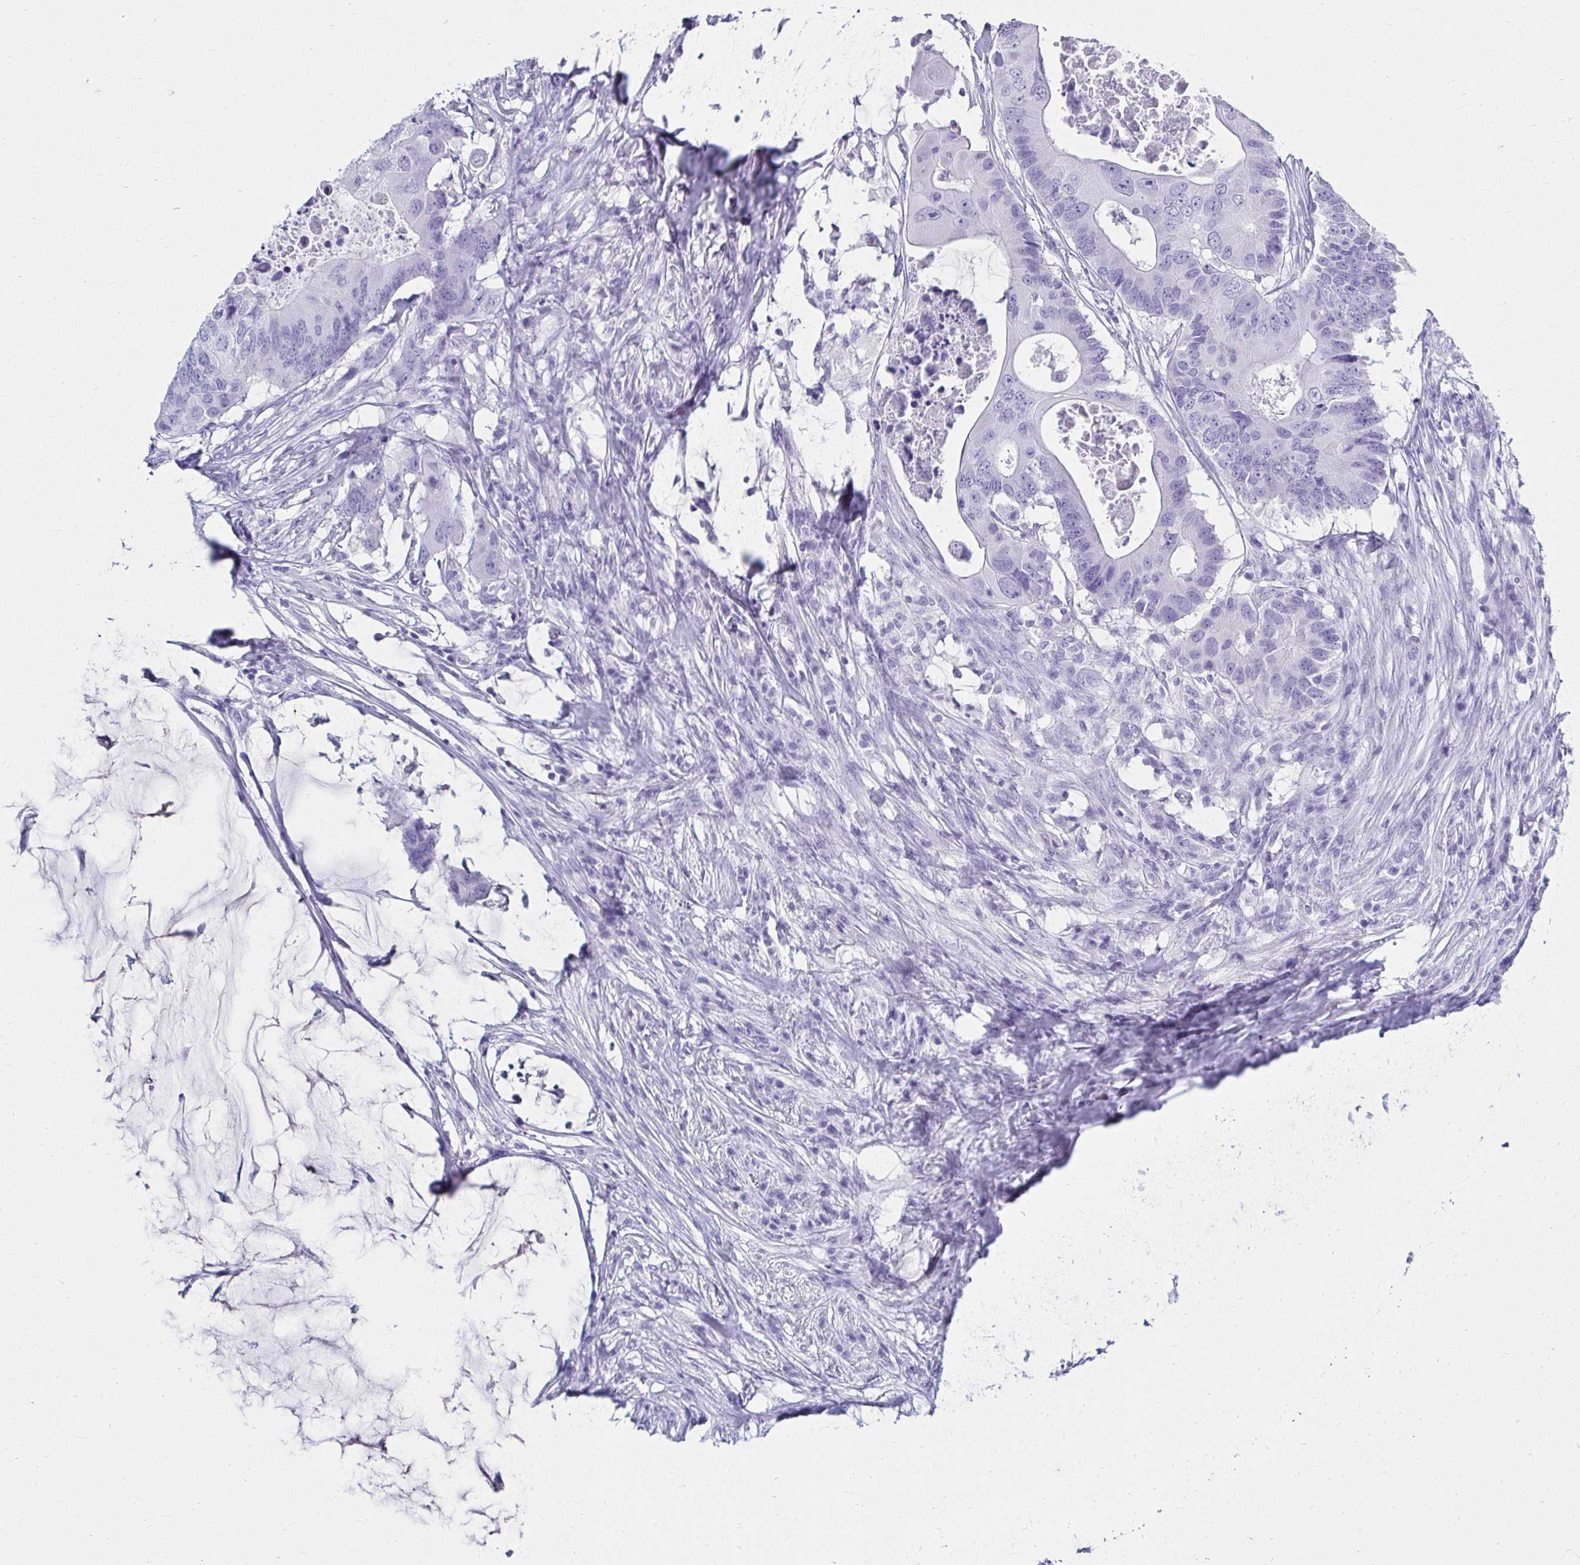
{"staining": {"intensity": "negative", "quantity": "none", "location": "none"}, "tissue": "colorectal cancer", "cell_type": "Tumor cells", "image_type": "cancer", "snomed": [{"axis": "morphology", "description": "Adenocarcinoma, NOS"}, {"axis": "topography", "description": "Colon"}], "caption": "There is no significant staining in tumor cells of colorectal cancer.", "gene": "ATP4B", "patient": {"sex": "male", "age": 71}}